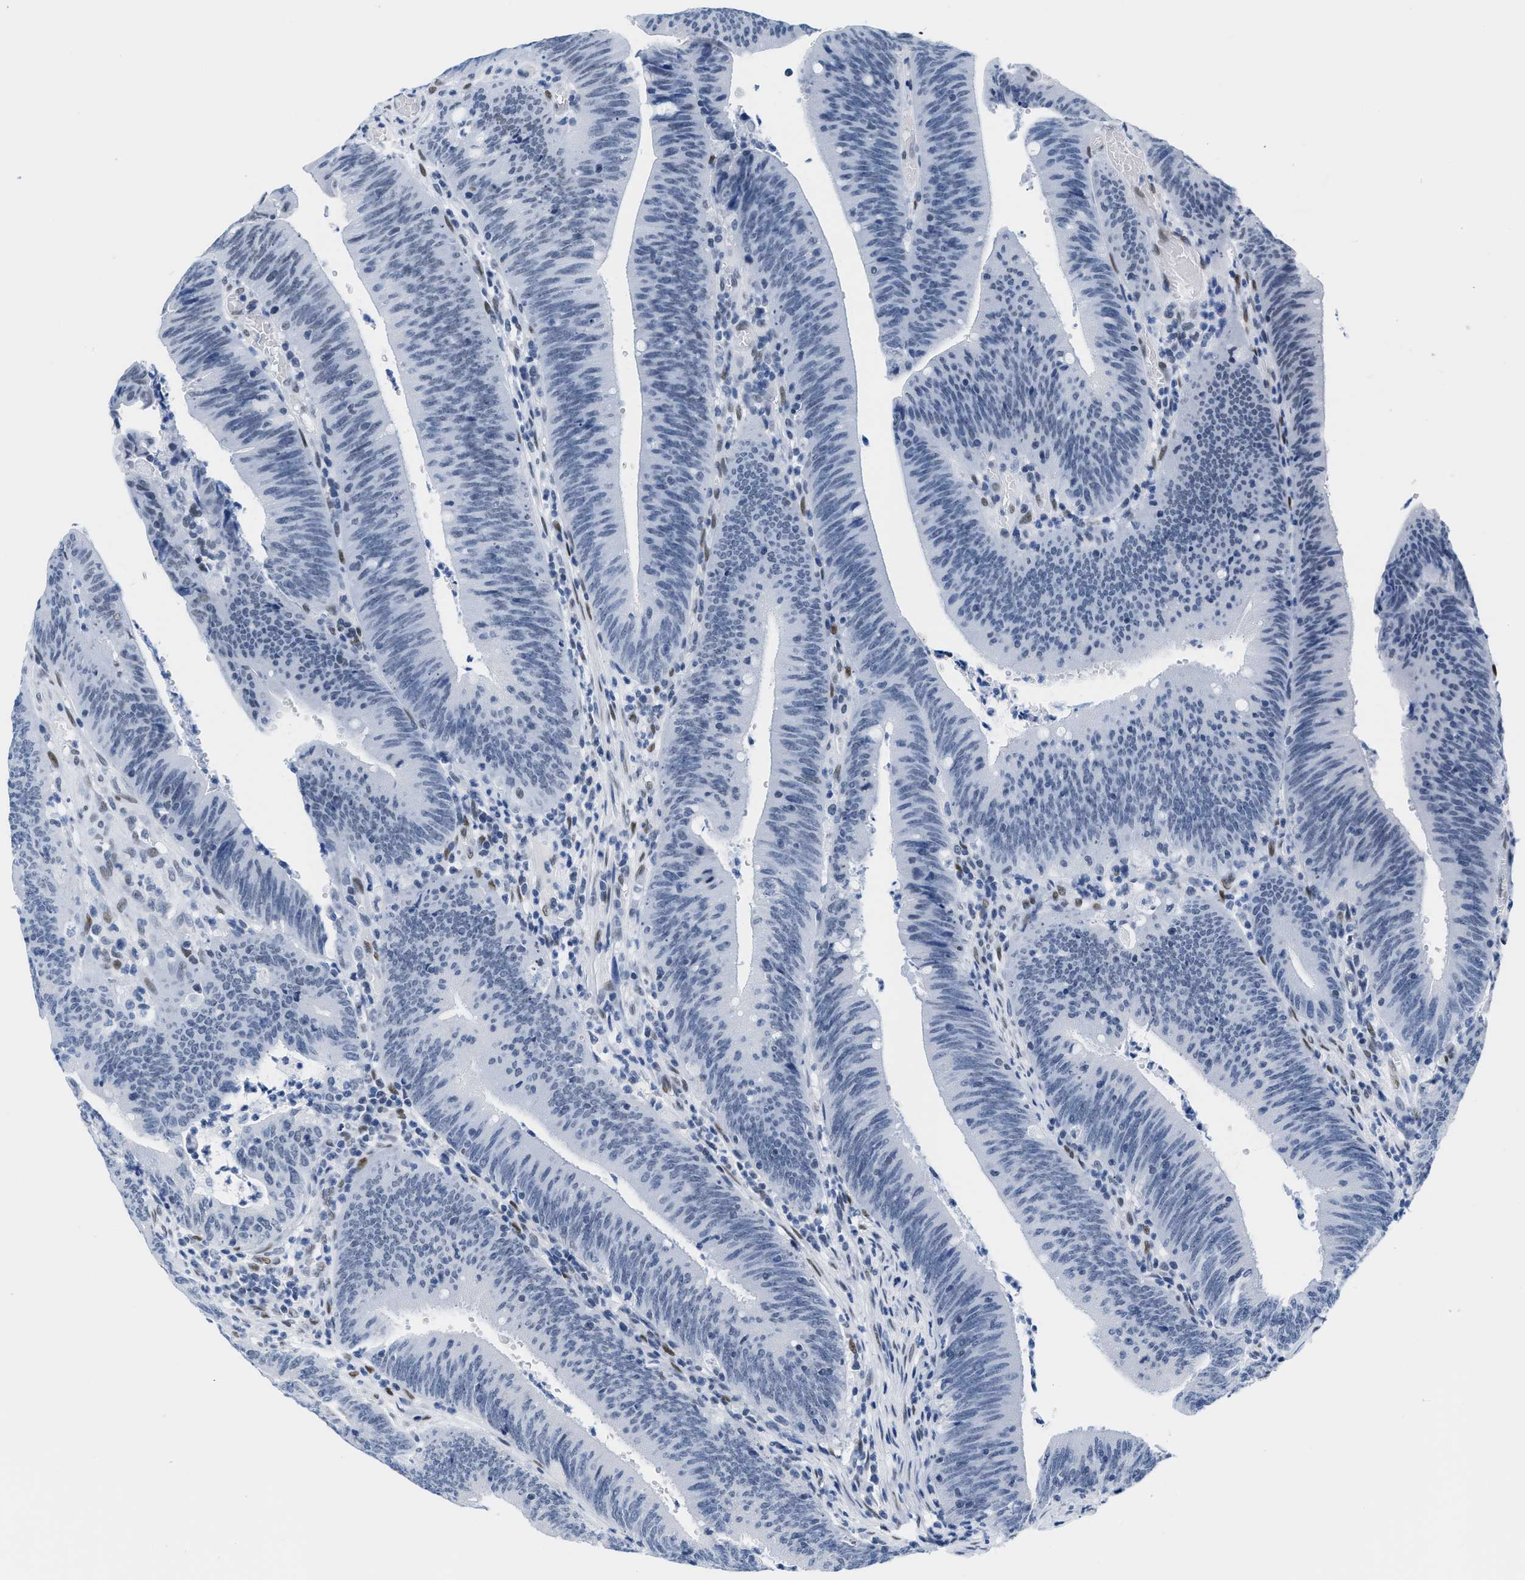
{"staining": {"intensity": "negative", "quantity": "none", "location": "none"}, "tissue": "colorectal cancer", "cell_type": "Tumor cells", "image_type": "cancer", "snomed": [{"axis": "morphology", "description": "Normal tissue, NOS"}, {"axis": "morphology", "description": "Adenocarcinoma, NOS"}, {"axis": "topography", "description": "Rectum"}], "caption": "A micrograph of human adenocarcinoma (colorectal) is negative for staining in tumor cells.", "gene": "CTBP1", "patient": {"sex": "female", "age": 66}}